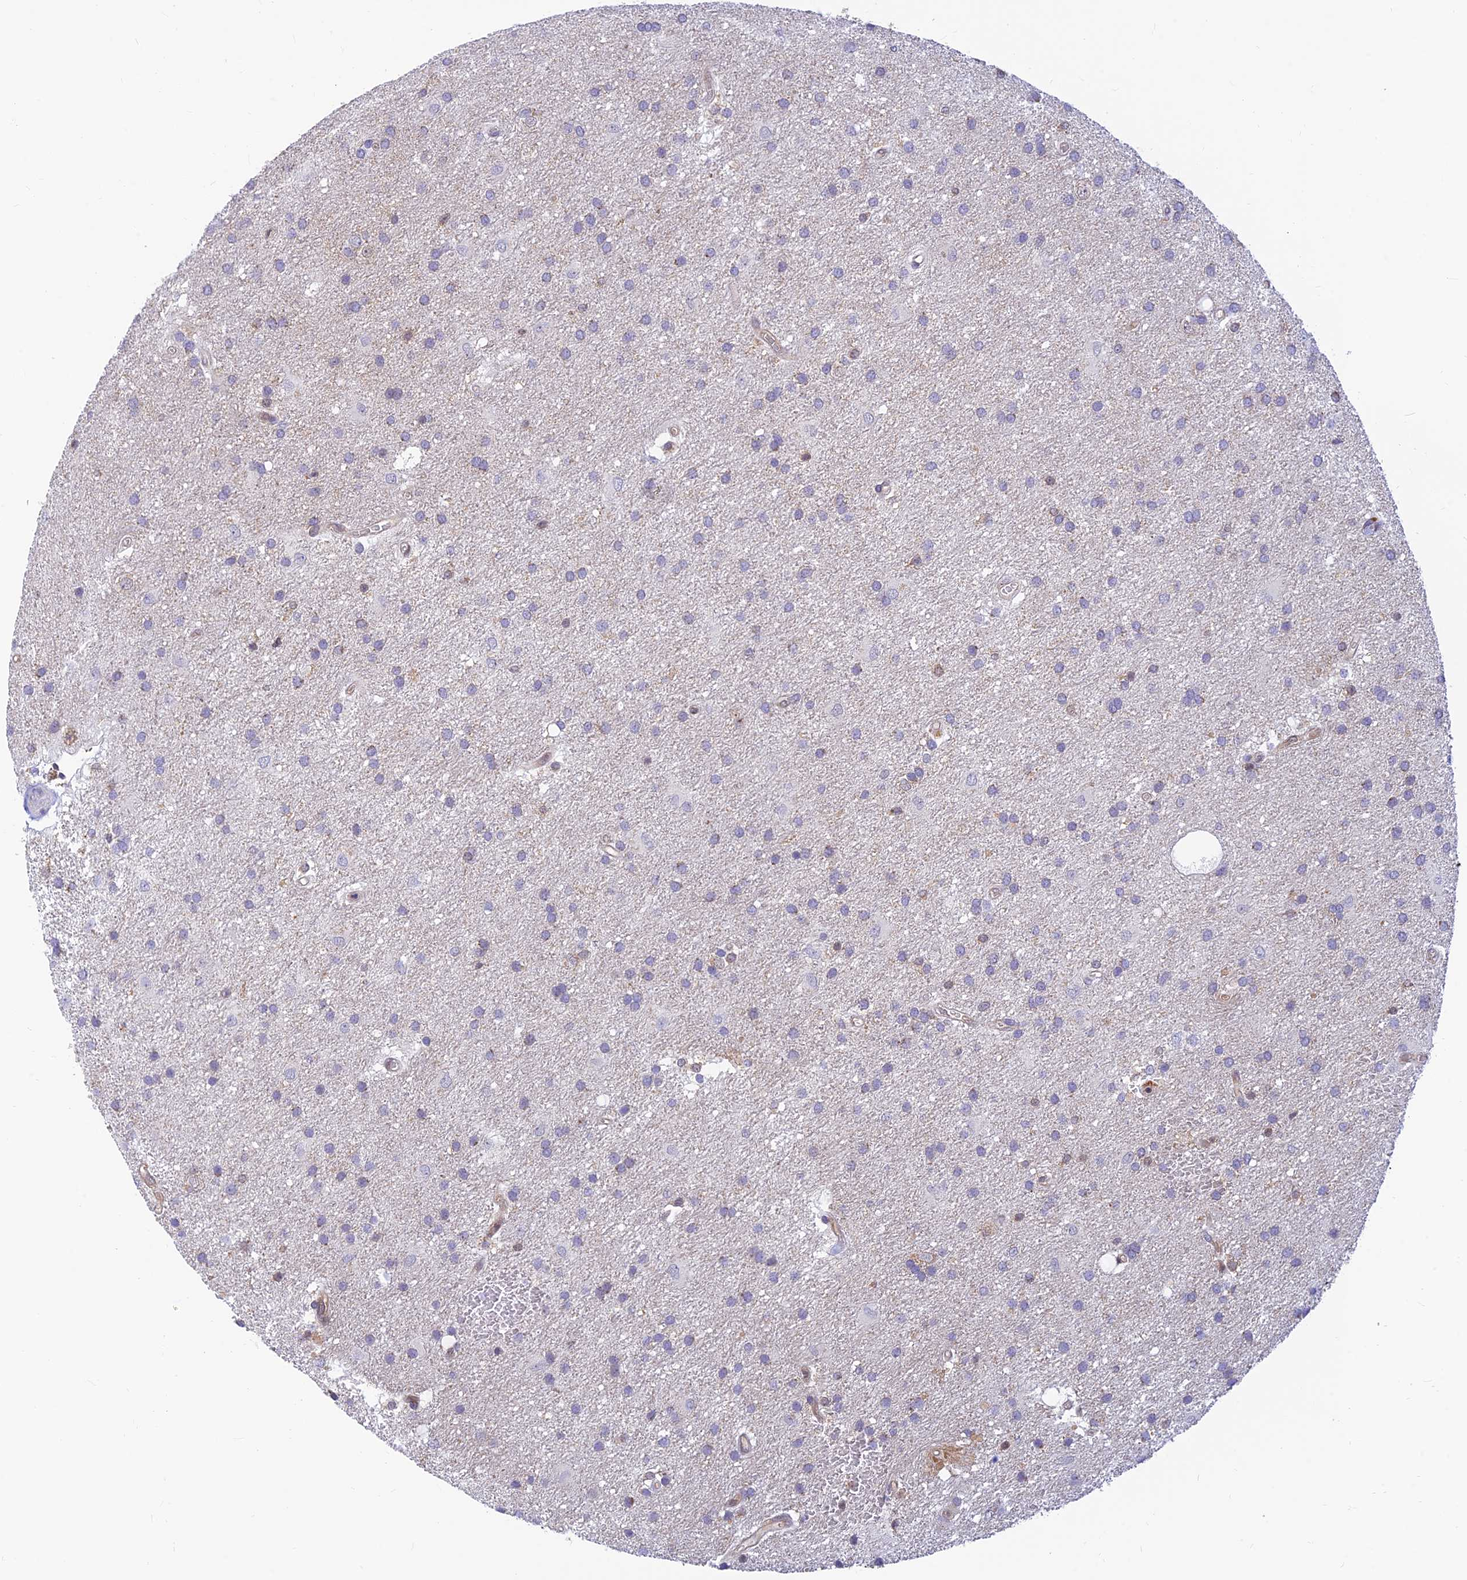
{"staining": {"intensity": "negative", "quantity": "none", "location": "none"}, "tissue": "glioma", "cell_type": "Tumor cells", "image_type": "cancer", "snomed": [{"axis": "morphology", "description": "Glioma, malignant, Low grade"}, {"axis": "topography", "description": "Brain"}], "caption": "A high-resolution histopathology image shows immunohistochemistry (IHC) staining of malignant glioma (low-grade), which exhibits no significant staining in tumor cells.", "gene": "LYSMD2", "patient": {"sex": "male", "age": 66}}